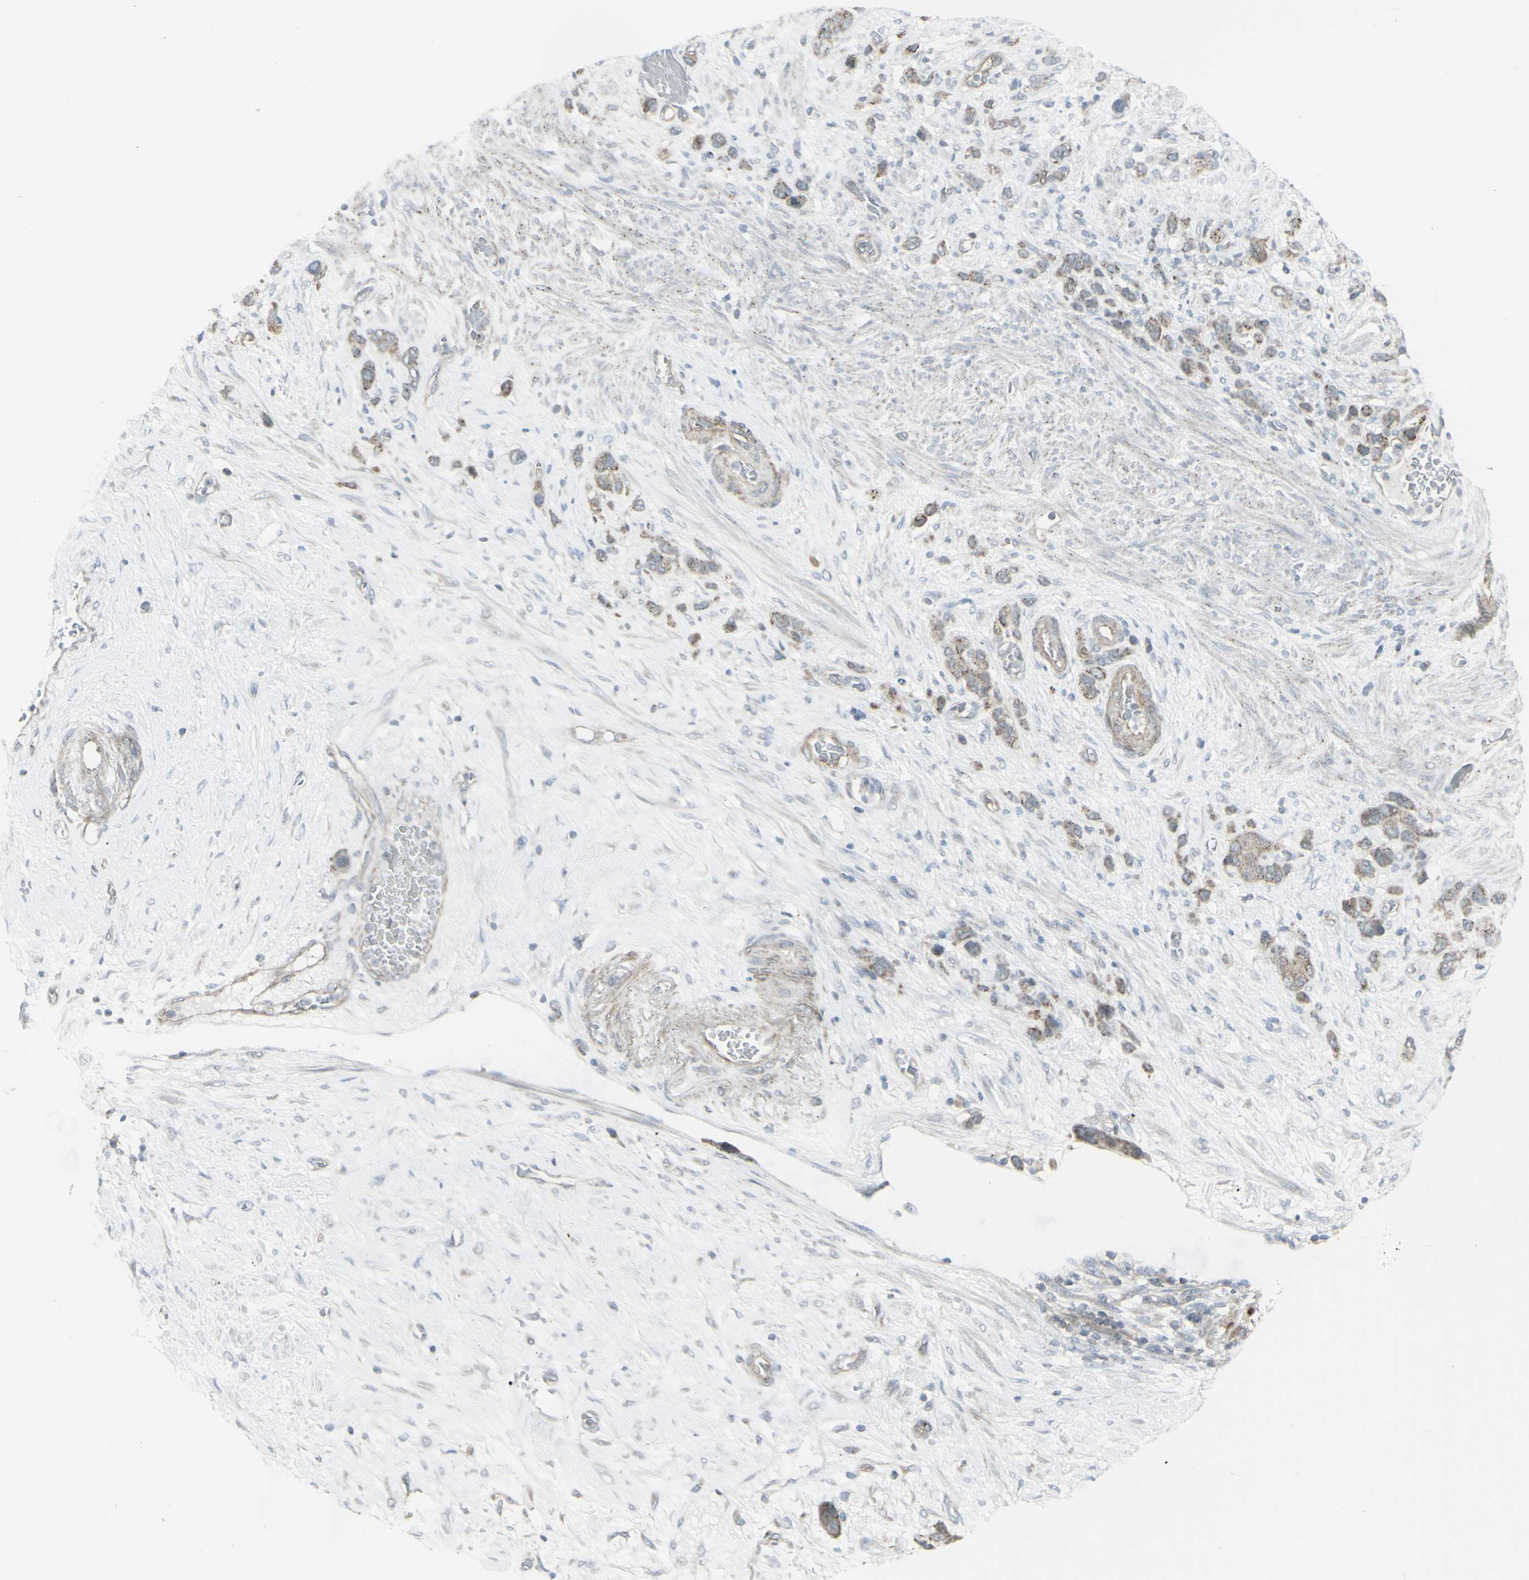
{"staining": {"intensity": "moderate", "quantity": "25%-75%", "location": "cytoplasmic/membranous"}, "tissue": "stomach cancer", "cell_type": "Tumor cells", "image_type": "cancer", "snomed": [{"axis": "morphology", "description": "Adenocarcinoma, NOS"}, {"axis": "morphology", "description": "Adenocarcinoma, High grade"}, {"axis": "topography", "description": "Stomach, upper"}, {"axis": "topography", "description": "Stomach, lower"}], "caption": "Immunohistochemical staining of stomach cancer (adenocarcinoma) shows medium levels of moderate cytoplasmic/membranous protein staining in about 25%-75% of tumor cells.", "gene": "GALNT6", "patient": {"sex": "female", "age": 65}}